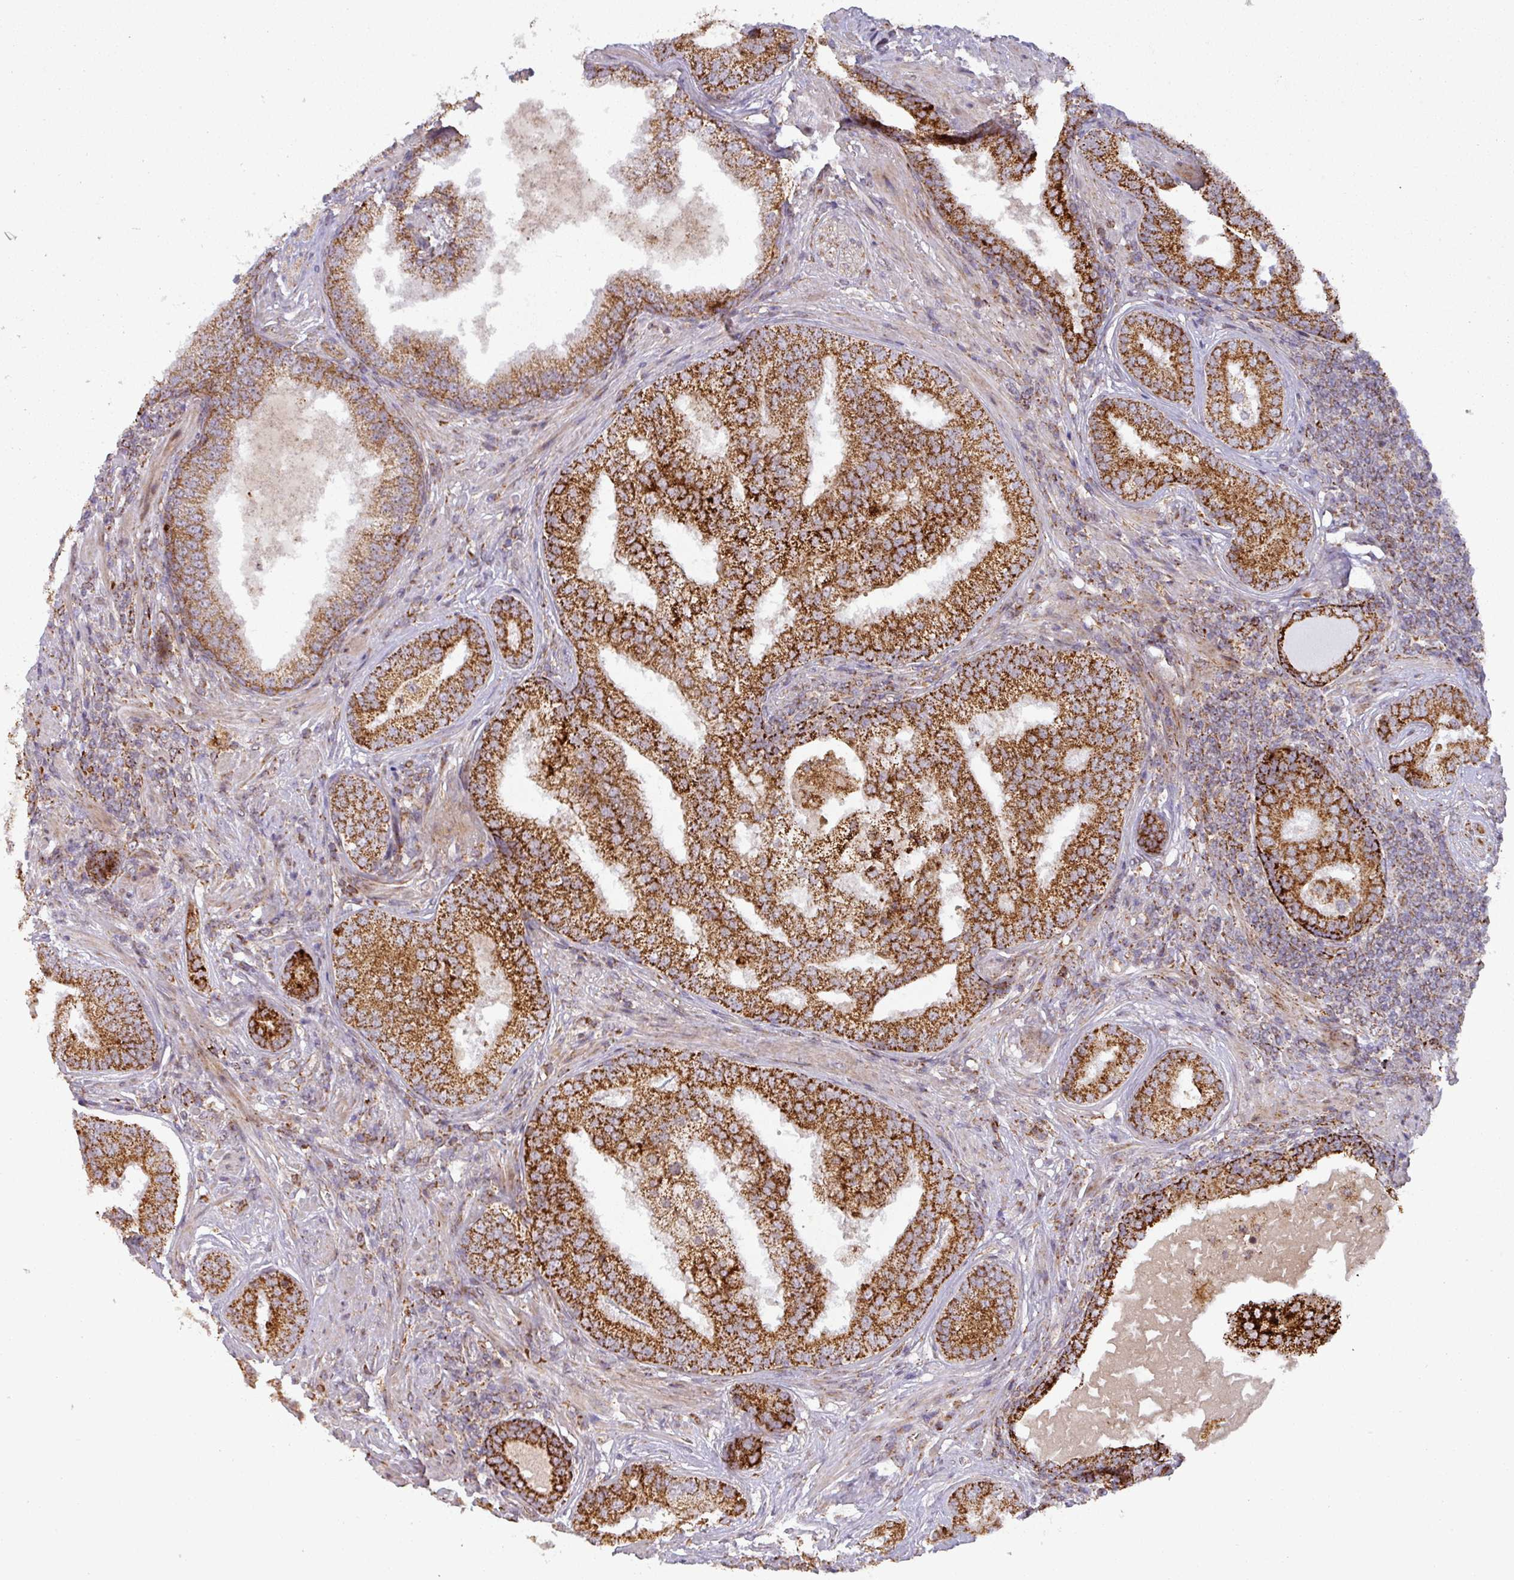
{"staining": {"intensity": "strong", "quantity": ">75%", "location": "cytoplasmic/membranous"}, "tissue": "prostate cancer", "cell_type": "Tumor cells", "image_type": "cancer", "snomed": [{"axis": "morphology", "description": "Adenocarcinoma, High grade"}, {"axis": "topography", "description": "Prostate"}], "caption": "The immunohistochemical stain highlights strong cytoplasmic/membranous positivity in tumor cells of prostate cancer (high-grade adenocarcinoma) tissue. Immunohistochemistry (ihc) stains the protein in brown and the nuclei are stained blue.", "gene": "GPD2", "patient": {"sex": "male", "age": 55}}